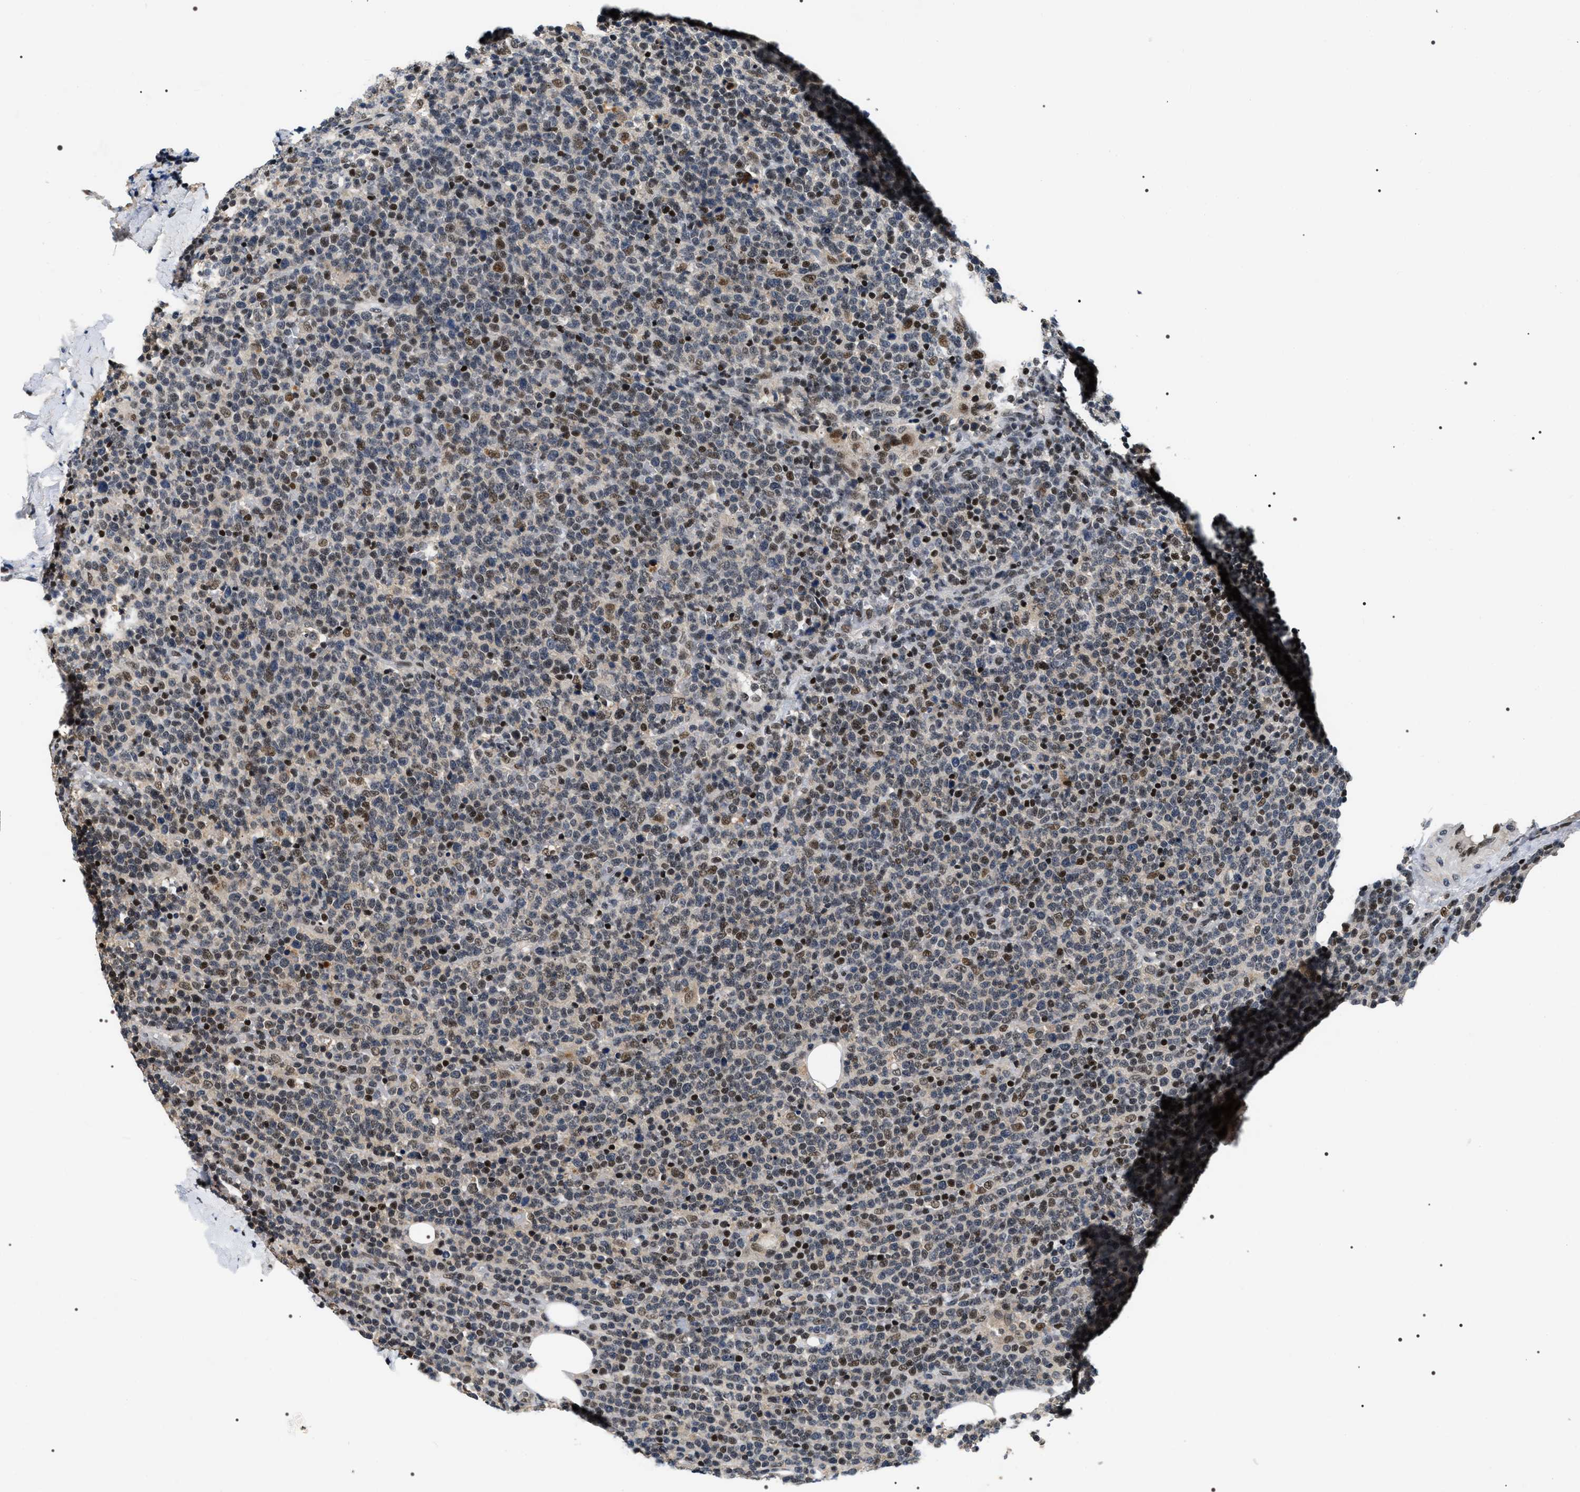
{"staining": {"intensity": "moderate", "quantity": "25%-75%", "location": "nuclear"}, "tissue": "lymphoma", "cell_type": "Tumor cells", "image_type": "cancer", "snomed": [{"axis": "morphology", "description": "Malignant lymphoma, non-Hodgkin's type, High grade"}, {"axis": "topography", "description": "Lymph node"}], "caption": "Lymphoma was stained to show a protein in brown. There is medium levels of moderate nuclear expression in approximately 25%-75% of tumor cells. Using DAB (3,3'-diaminobenzidine) (brown) and hematoxylin (blue) stains, captured at high magnification using brightfield microscopy.", "gene": "C7orf25", "patient": {"sex": "male", "age": 61}}